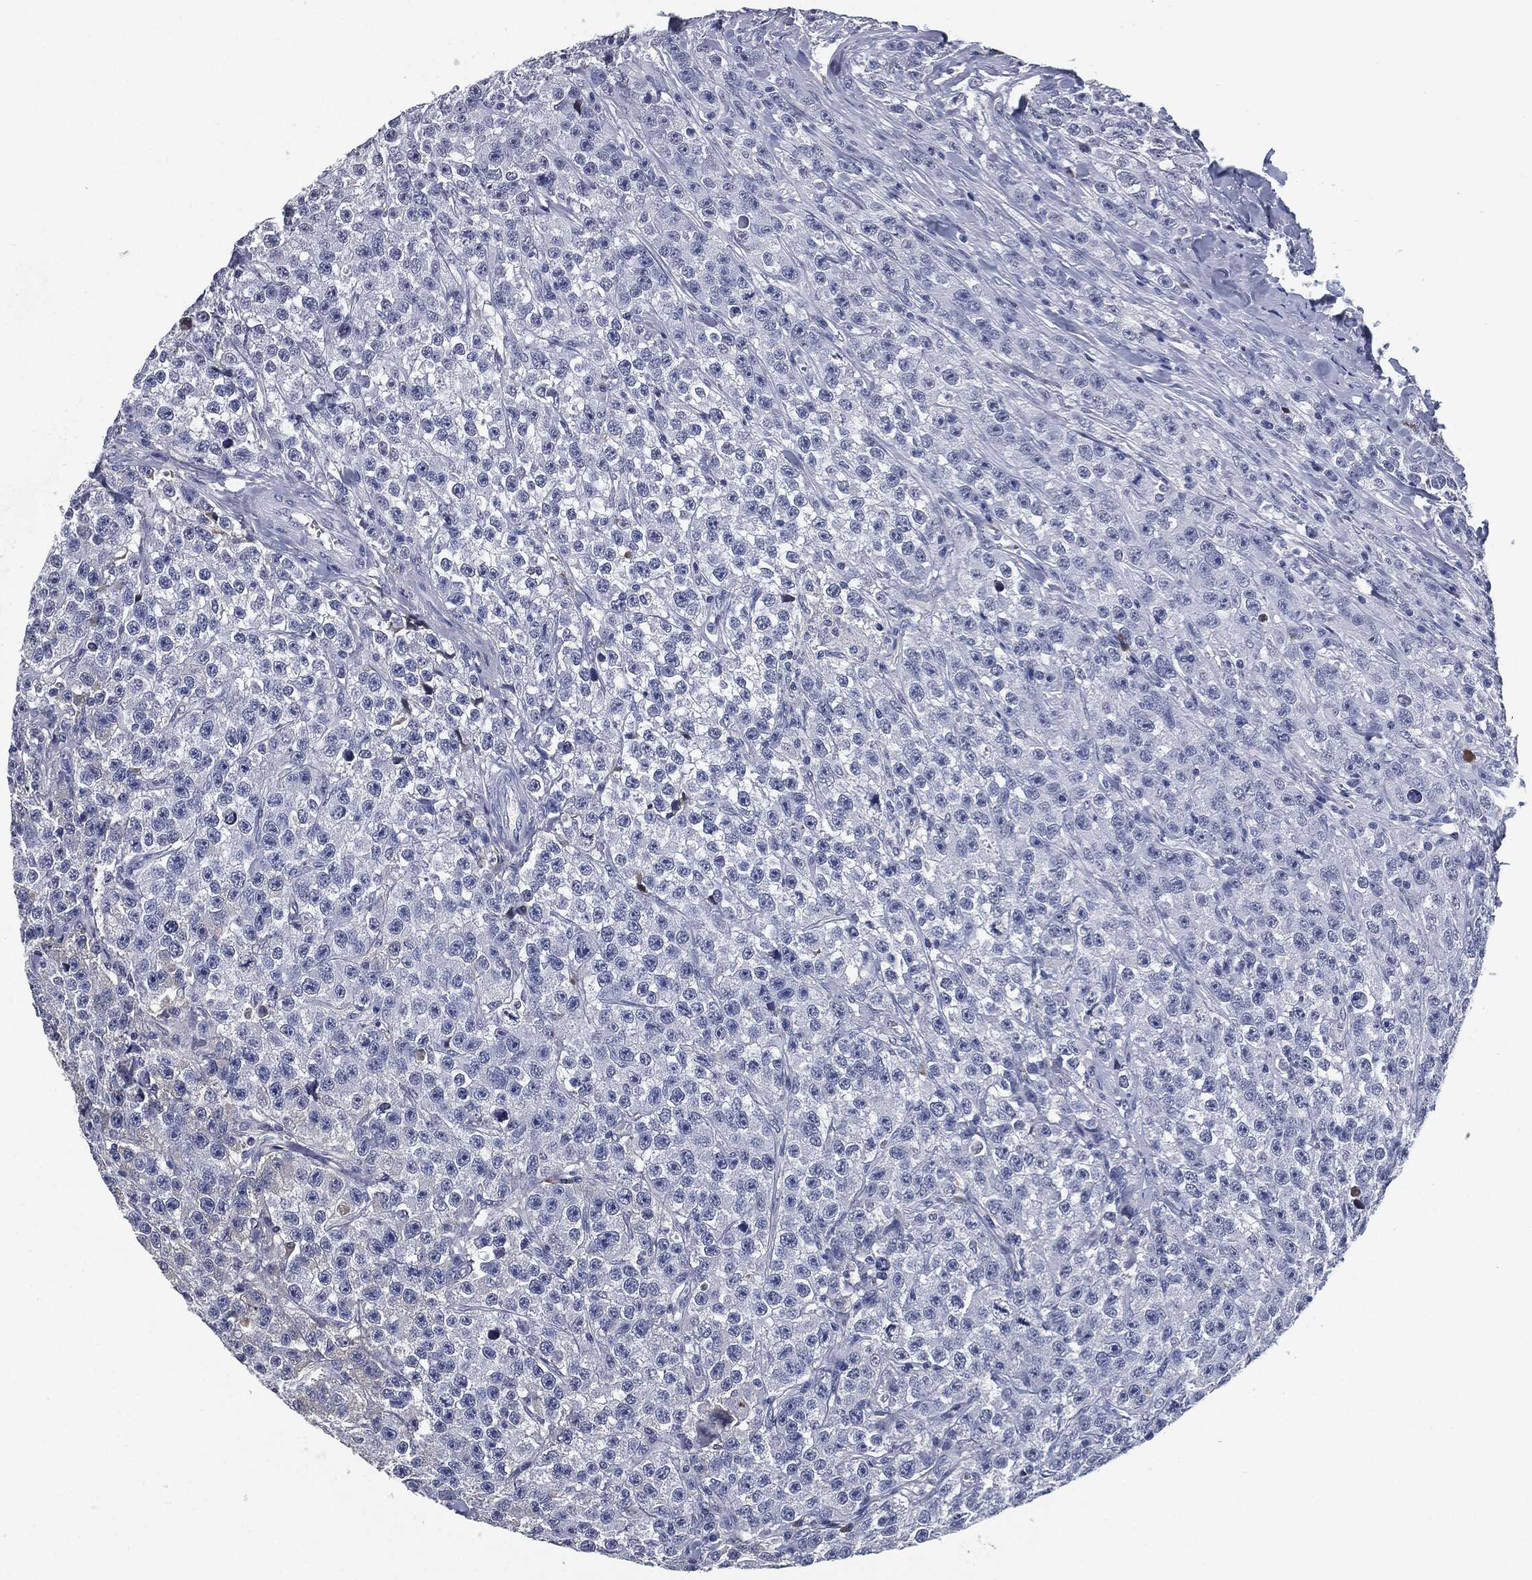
{"staining": {"intensity": "moderate", "quantity": "<25%", "location": "cytoplasmic/membranous"}, "tissue": "testis cancer", "cell_type": "Tumor cells", "image_type": "cancer", "snomed": [{"axis": "morphology", "description": "Seminoma, NOS"}, {"axis": "topography", "description": "Testis"}], "caption": "Protein staining of seminoma (testis) tissue reveals moderate cytoplasmic/membranous staining in about <25% of tumor cells.", "gene": "SIGLEC7", "patient": {"sex": "male", "age": 59}}